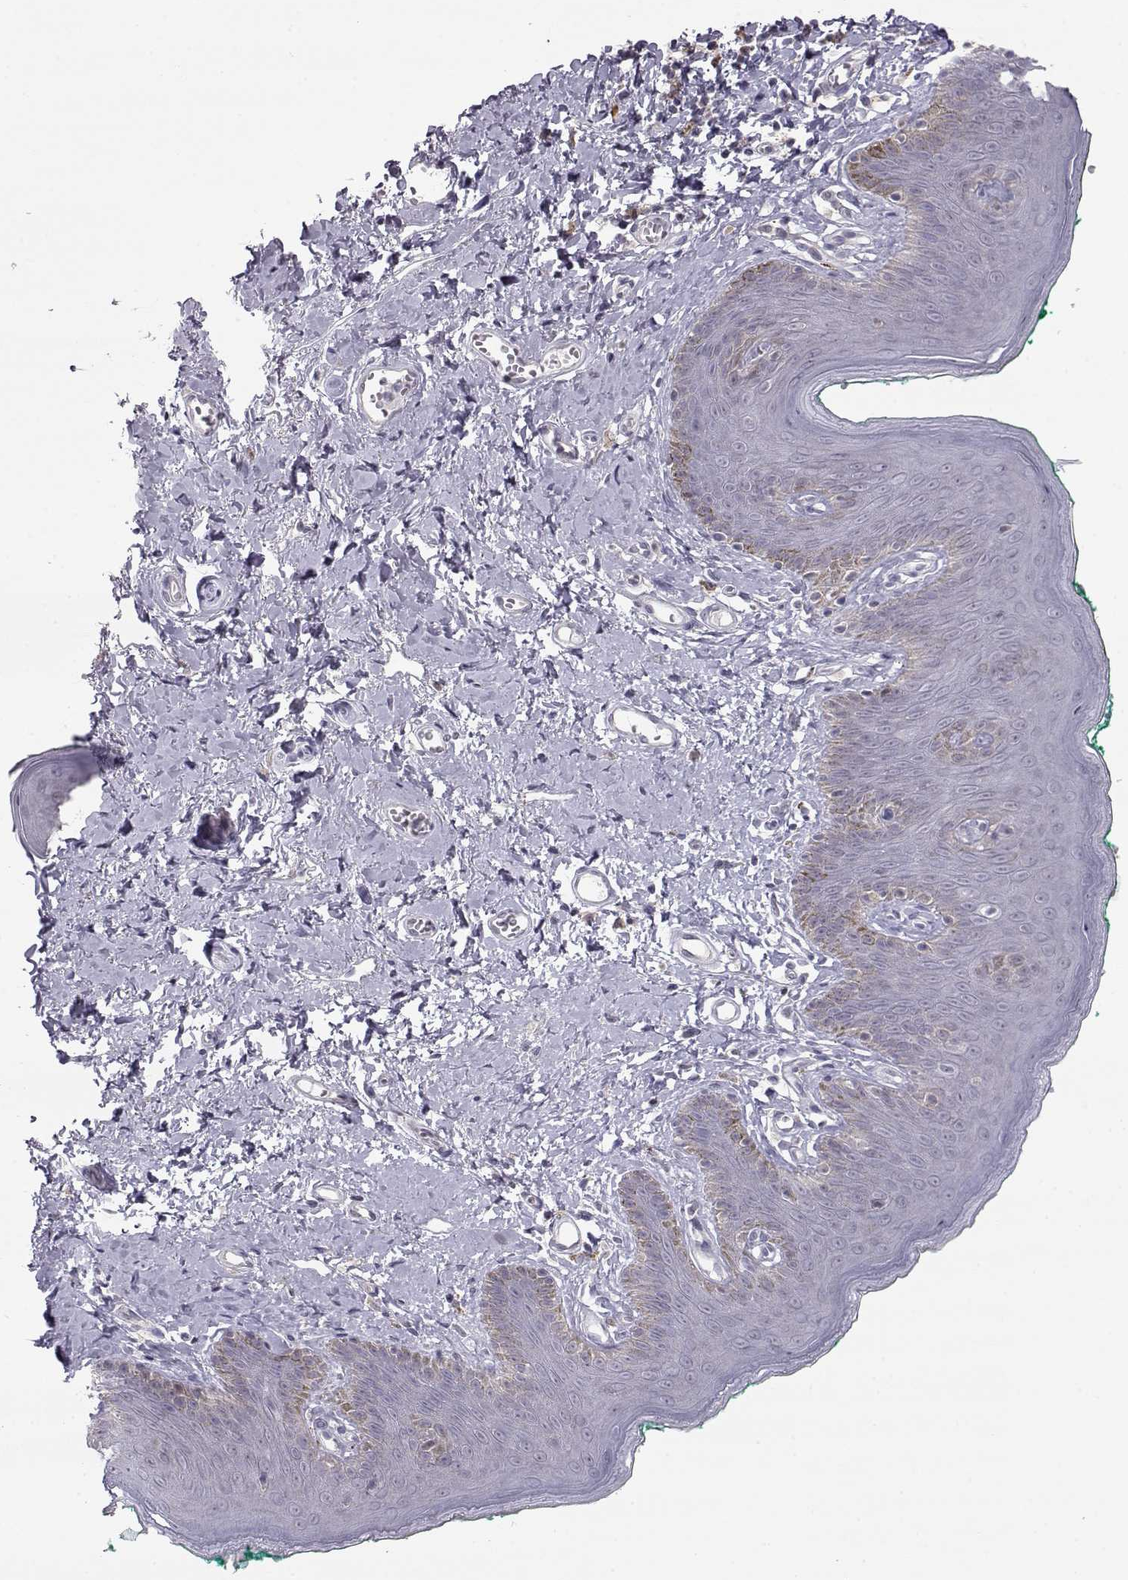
{"staining": {"intensity": "negative", "quantity": "none", "location": "none"}, "tissue": "skin", "cell_type": "Epidermal cells", "image_type": "normal", "snomed": [{"axis": "morphology", "description": "Normal tissue, NOS"}, {"axis": "topography", "description": "Vulva"}], "caption": "This is an immunohistochemistry micrograph of unremarkable human skin. There is no positivity in epidermal cells.", "gene": "NPVF", "patient": {"sex": "female", "age": 66}}